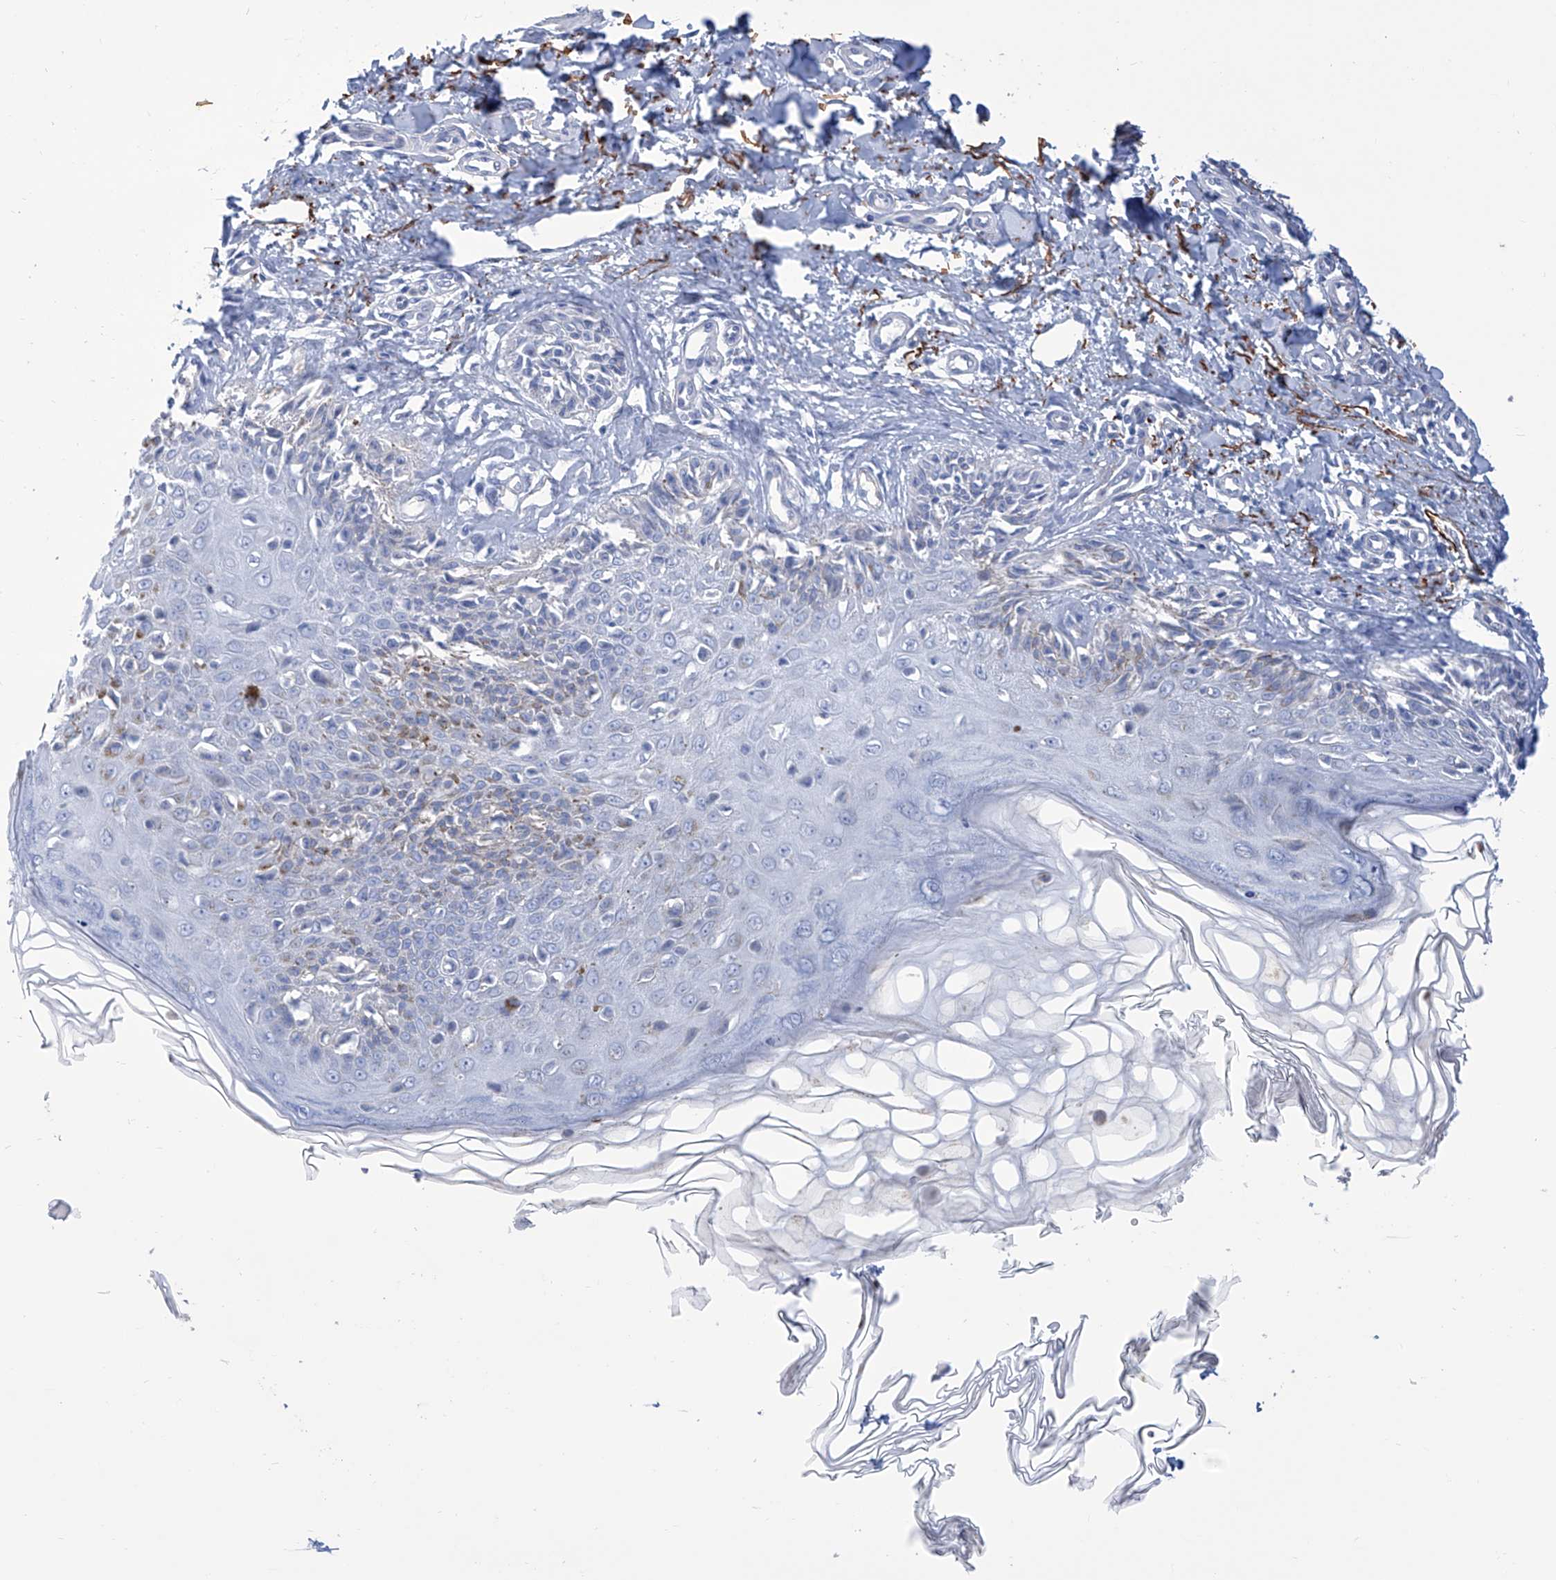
{"staining": {"intensity": "negative", "quantity": "none", "location": "none"}, "tissue": "melanoma", "cell_type": "Tumor cells", "image_type": "cancer", "snomed": [{"axis": "morphology", "description": "Malignant melanoma, NOS"}, {"axis": "topography", "description": "Skin"}], "caption": "High magnification brightfield microscopy of malignant melanoma stained with DAB (3,3'-diaminobenzidine) (brown) and counterstained with hematoxylin (blue): tumor cells show no significant positivity. (DAB immunohistochemistry, high magnification).", "gene": "SMS", "patient": {"sex": "male", "age": 53}}